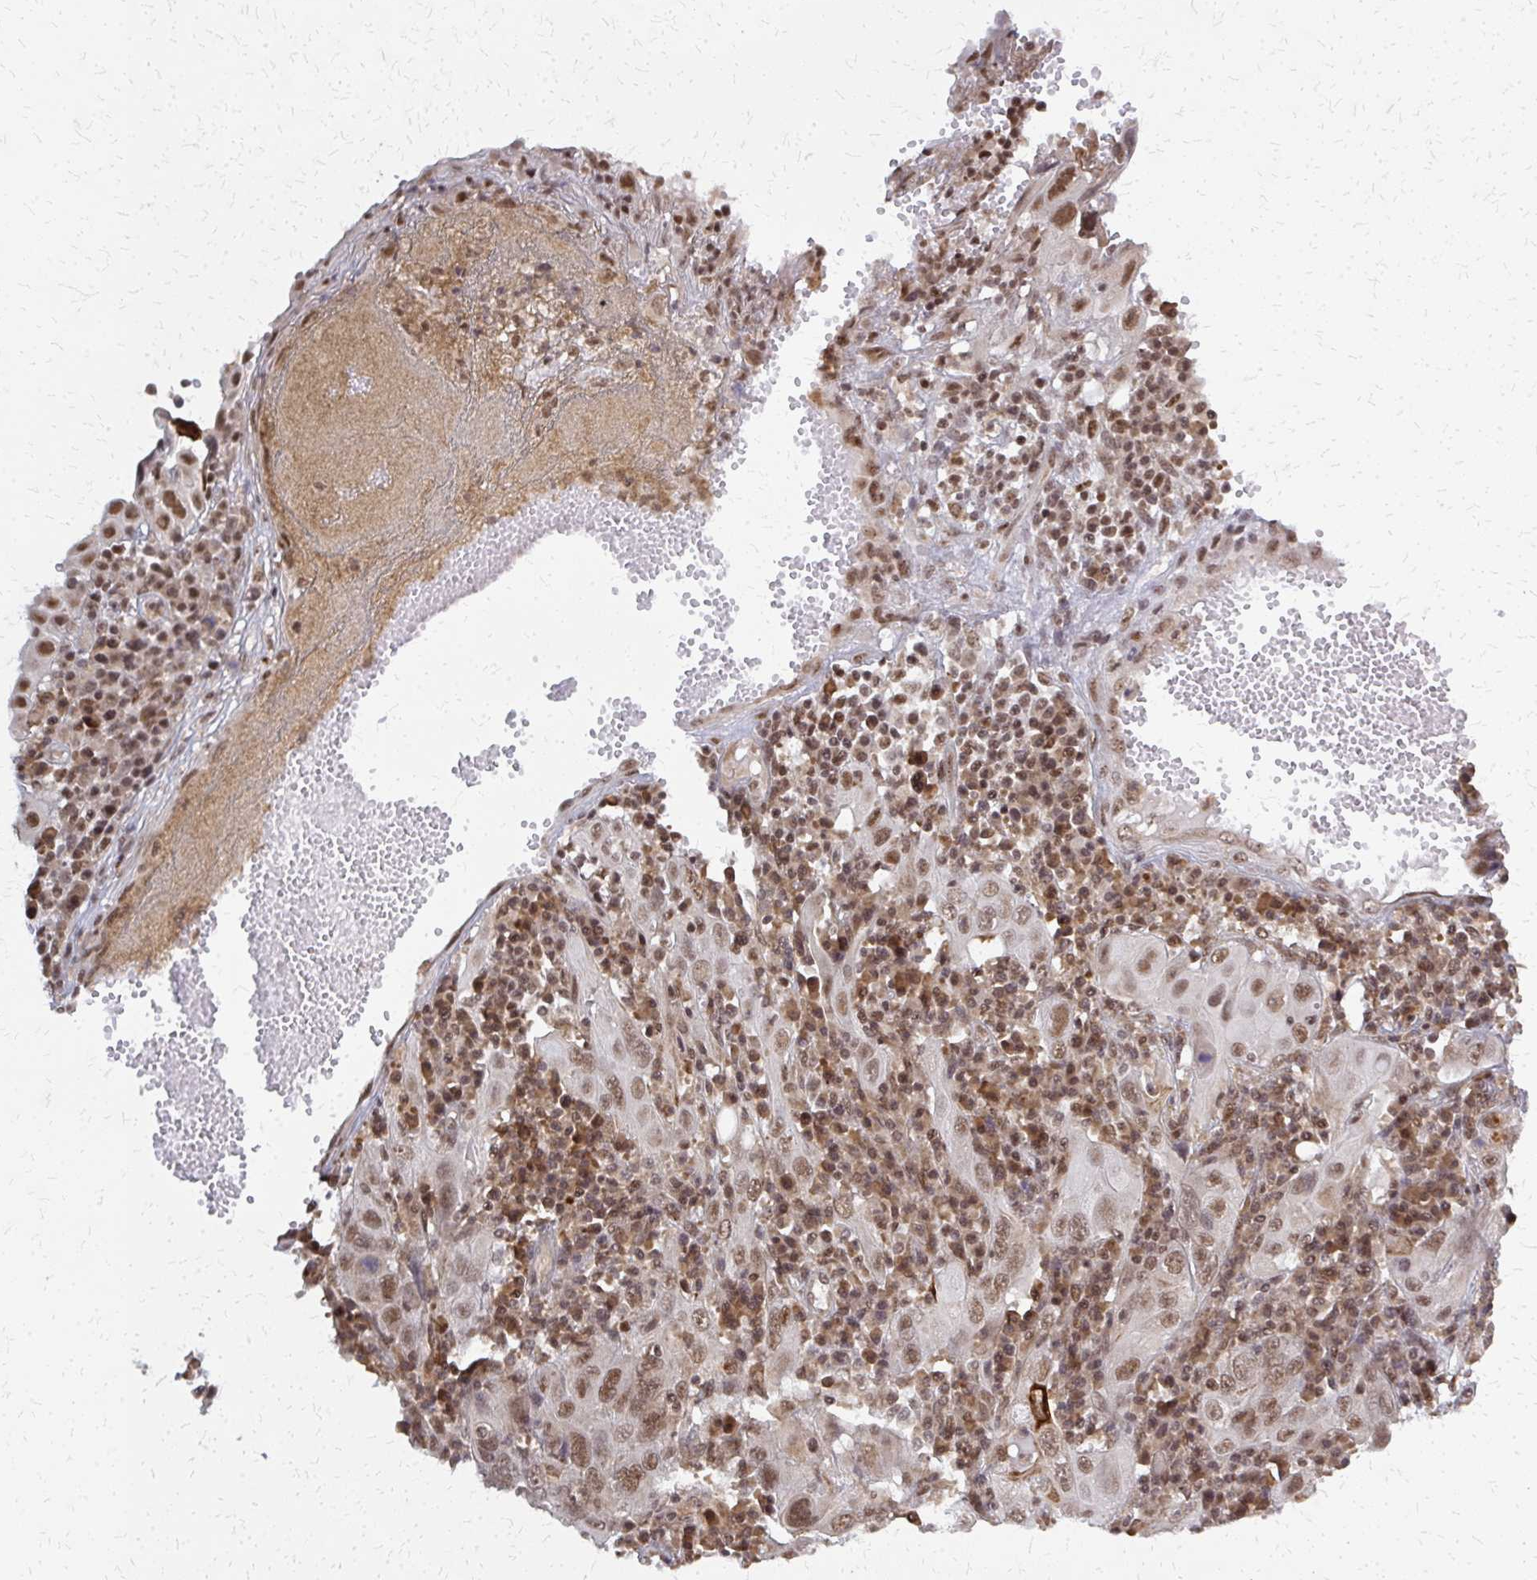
{"staining": {"intensity": "strong", "quantity": "25%-75%", "location": "cytoplasmic/membranous,nuclear"}, "tissue": "cervical cancer", "cell_type": "Tumor cells", "image_type": "cancer", "snomed": [{"axis": "morphology", "description": "Squamous cell carcinoma, NOS"}, {"axis": "topography", "description": "Cervix"}], "caption": "Brown immunohistochemical staining in human cervical squamous cell carcinoma shows strong cytoplasmic/membranous and nuclear staining in approximately 25%-75% of tumor cells. The staining was performed using DAB (3,3'-diaminobenzidine) to visualize the protein expression in brown, while the nuclei were stained in blue with hematoxylin (Magnification: 20x).", "gene": "HDAC3", "patient": {"sex": "female", "age": 46}}